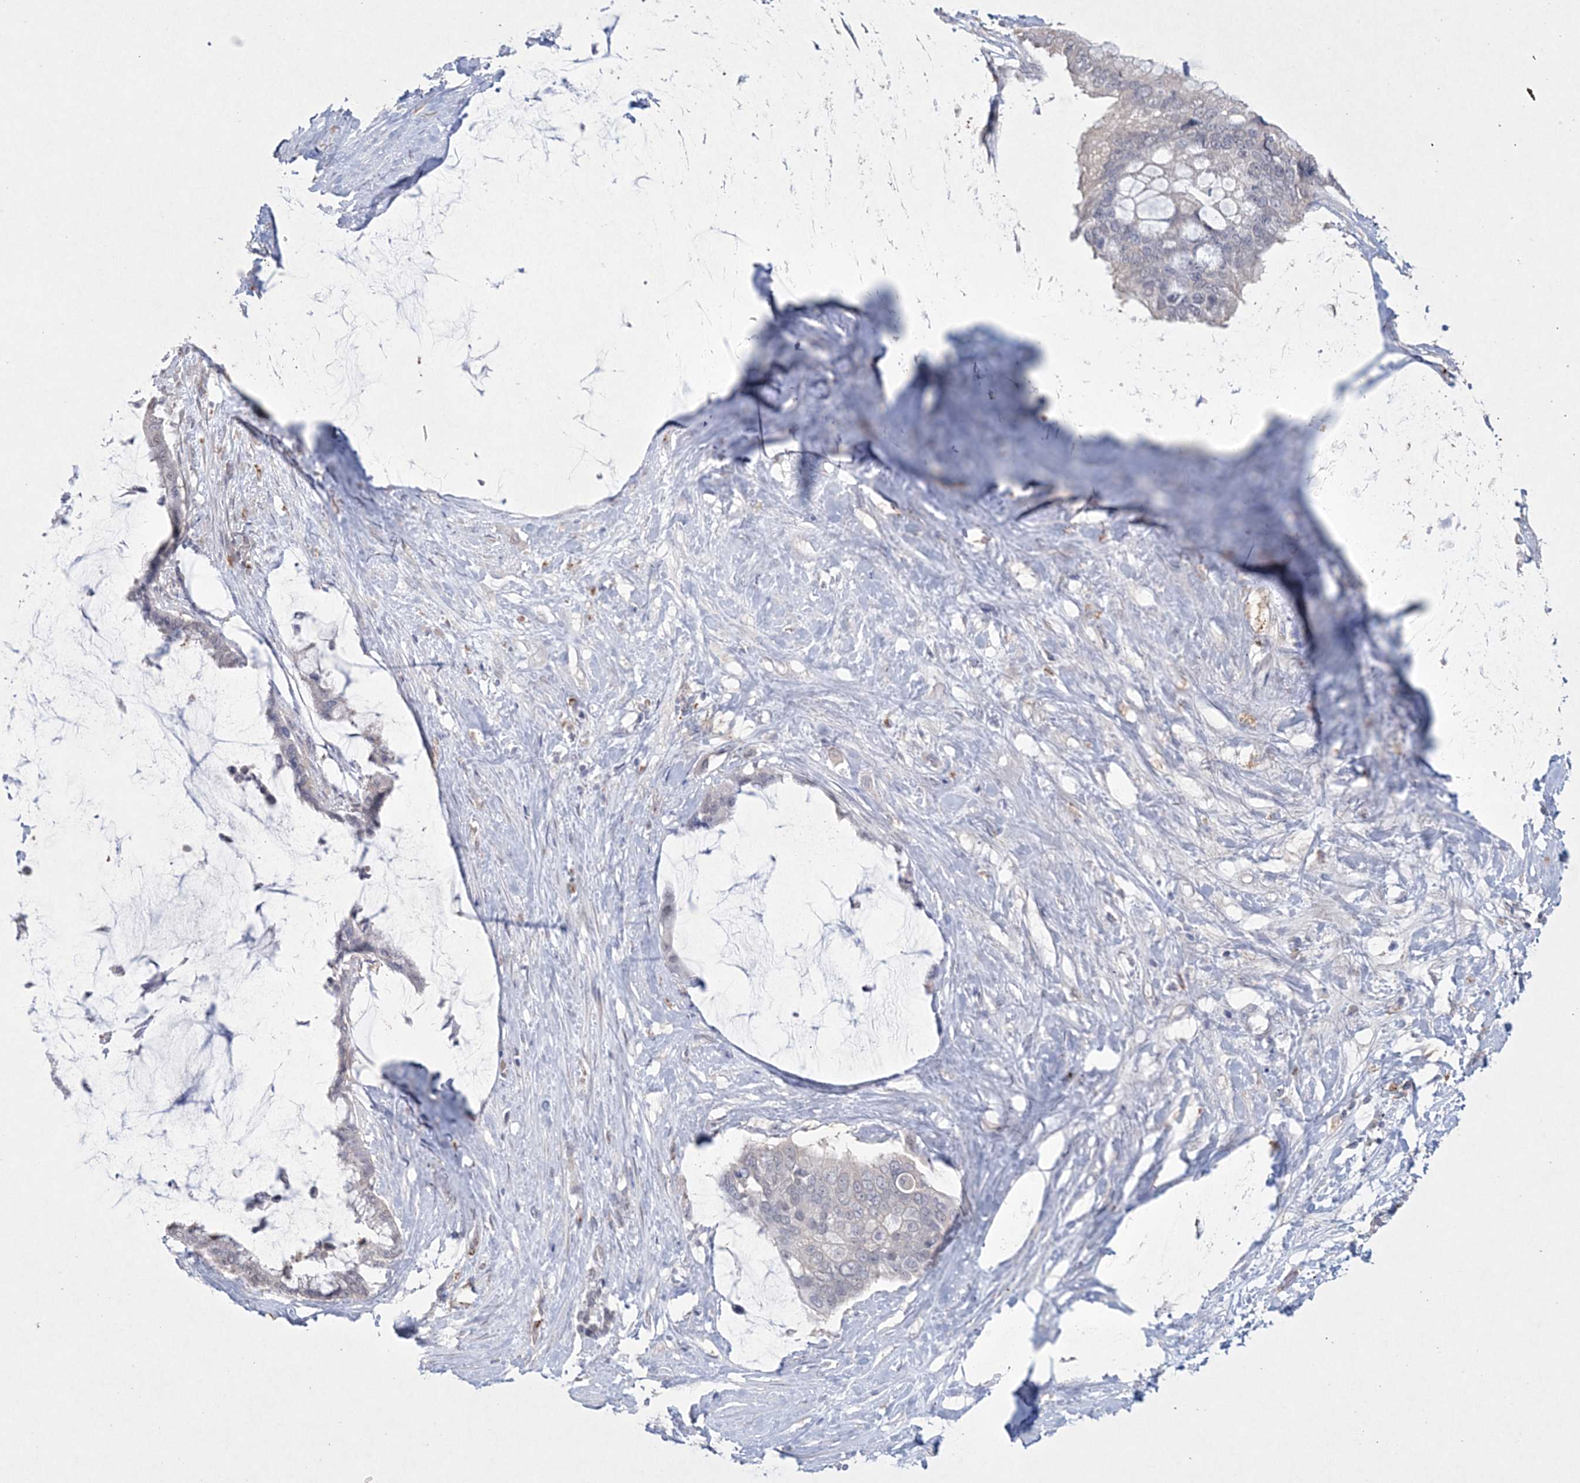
{"staining": {"intensity": "negative", "quantity": "none", "location": "none"}, "tissue": "pancreatic cancer", "cell_type": "Tumor cells", "image_type": "cancer", "snomed": [{"axis": "morphology", "description": "Adenocarcinoma, NOS"}, {"axis": "topography", "description": "Pancreas"}], "caption": "Pancreatic cancer was stained to show a protein in brown. There is no significant staining in tumor cells.", "gene": "DPCD", "patient": {"sex": "male", "age": 41}}